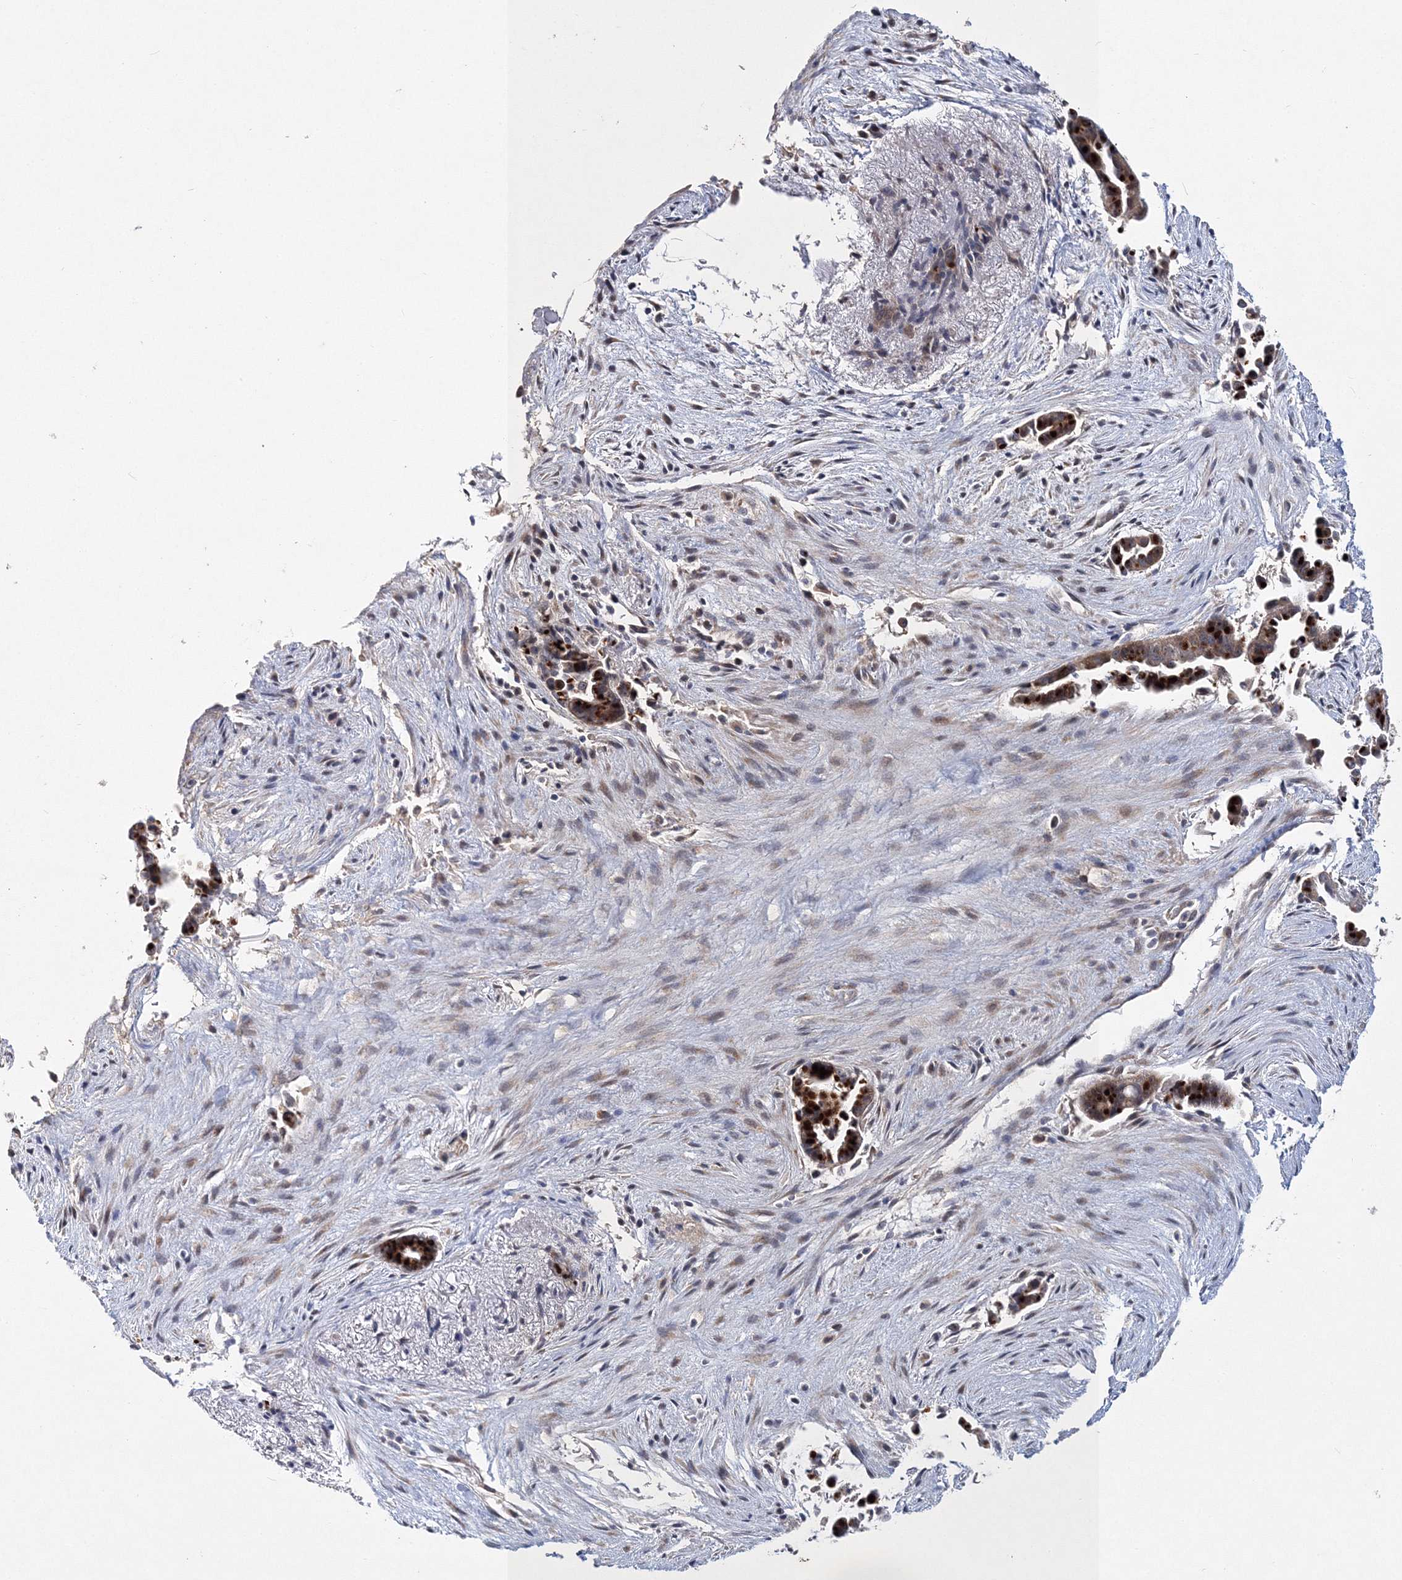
{"staining": {"intensity": "strong", "quantity": "25%-75%", "location": "cytoplasmic/membranous"}, "tissue": "liver cancer", "cell_type": "Tumor cells", "image_type": "cancer", "snomed": [{"axis": "morphology", "description": "Cholangiocarcinoma"}, {"axis": "topography", "description": "Liver"}], "caption": "Immunohistochemical staining of human liver cancer displays high levels of strong cytoplasmic/membranous protein staining in about 25%-75% of tumor cells.", "gene": "GJB5", "patient": {"sex": "female", "age": 55}}